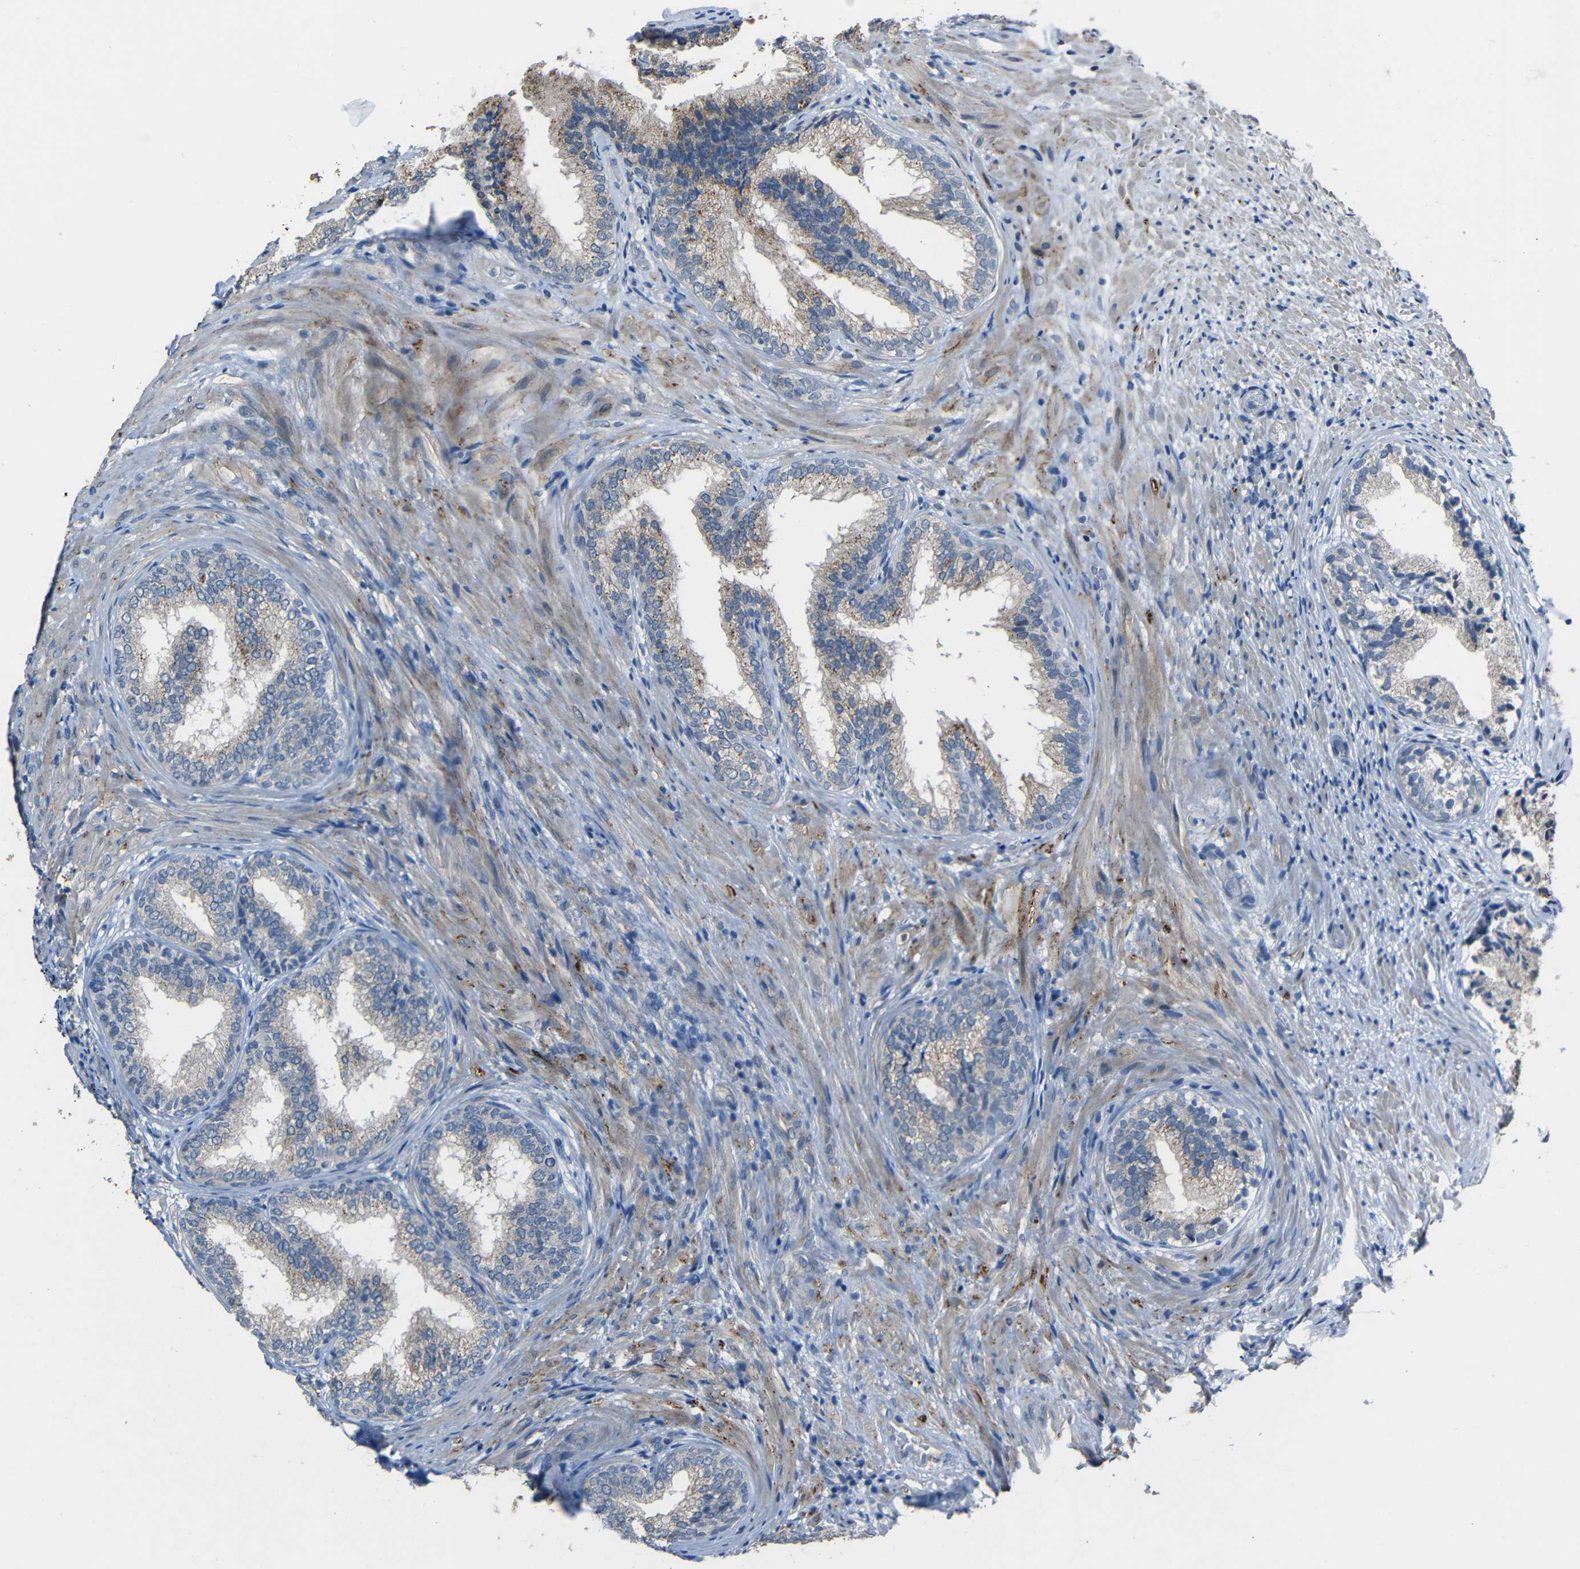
{"staining": {"intensity": "weak", "quantity": "25%-75%", "location": "cytoplasmic/membranous"}, "tissue": "prostate", "cell_type": "Glandular cells", "image_type": "normal", "snomed": [{"axis": "morphology", "description": "Normal tissue, NOS"}, {"axis": "topography", "description": "Prostate"}], "caption": "This photomicrograph reveals immunohistochemistry staining of benign prostate, with low weak cytoplasmic/membranous staining in about 25%-75% of glandular cells.", "gene": "STBD1", "patient": {"sex": "male", "age": 76}}